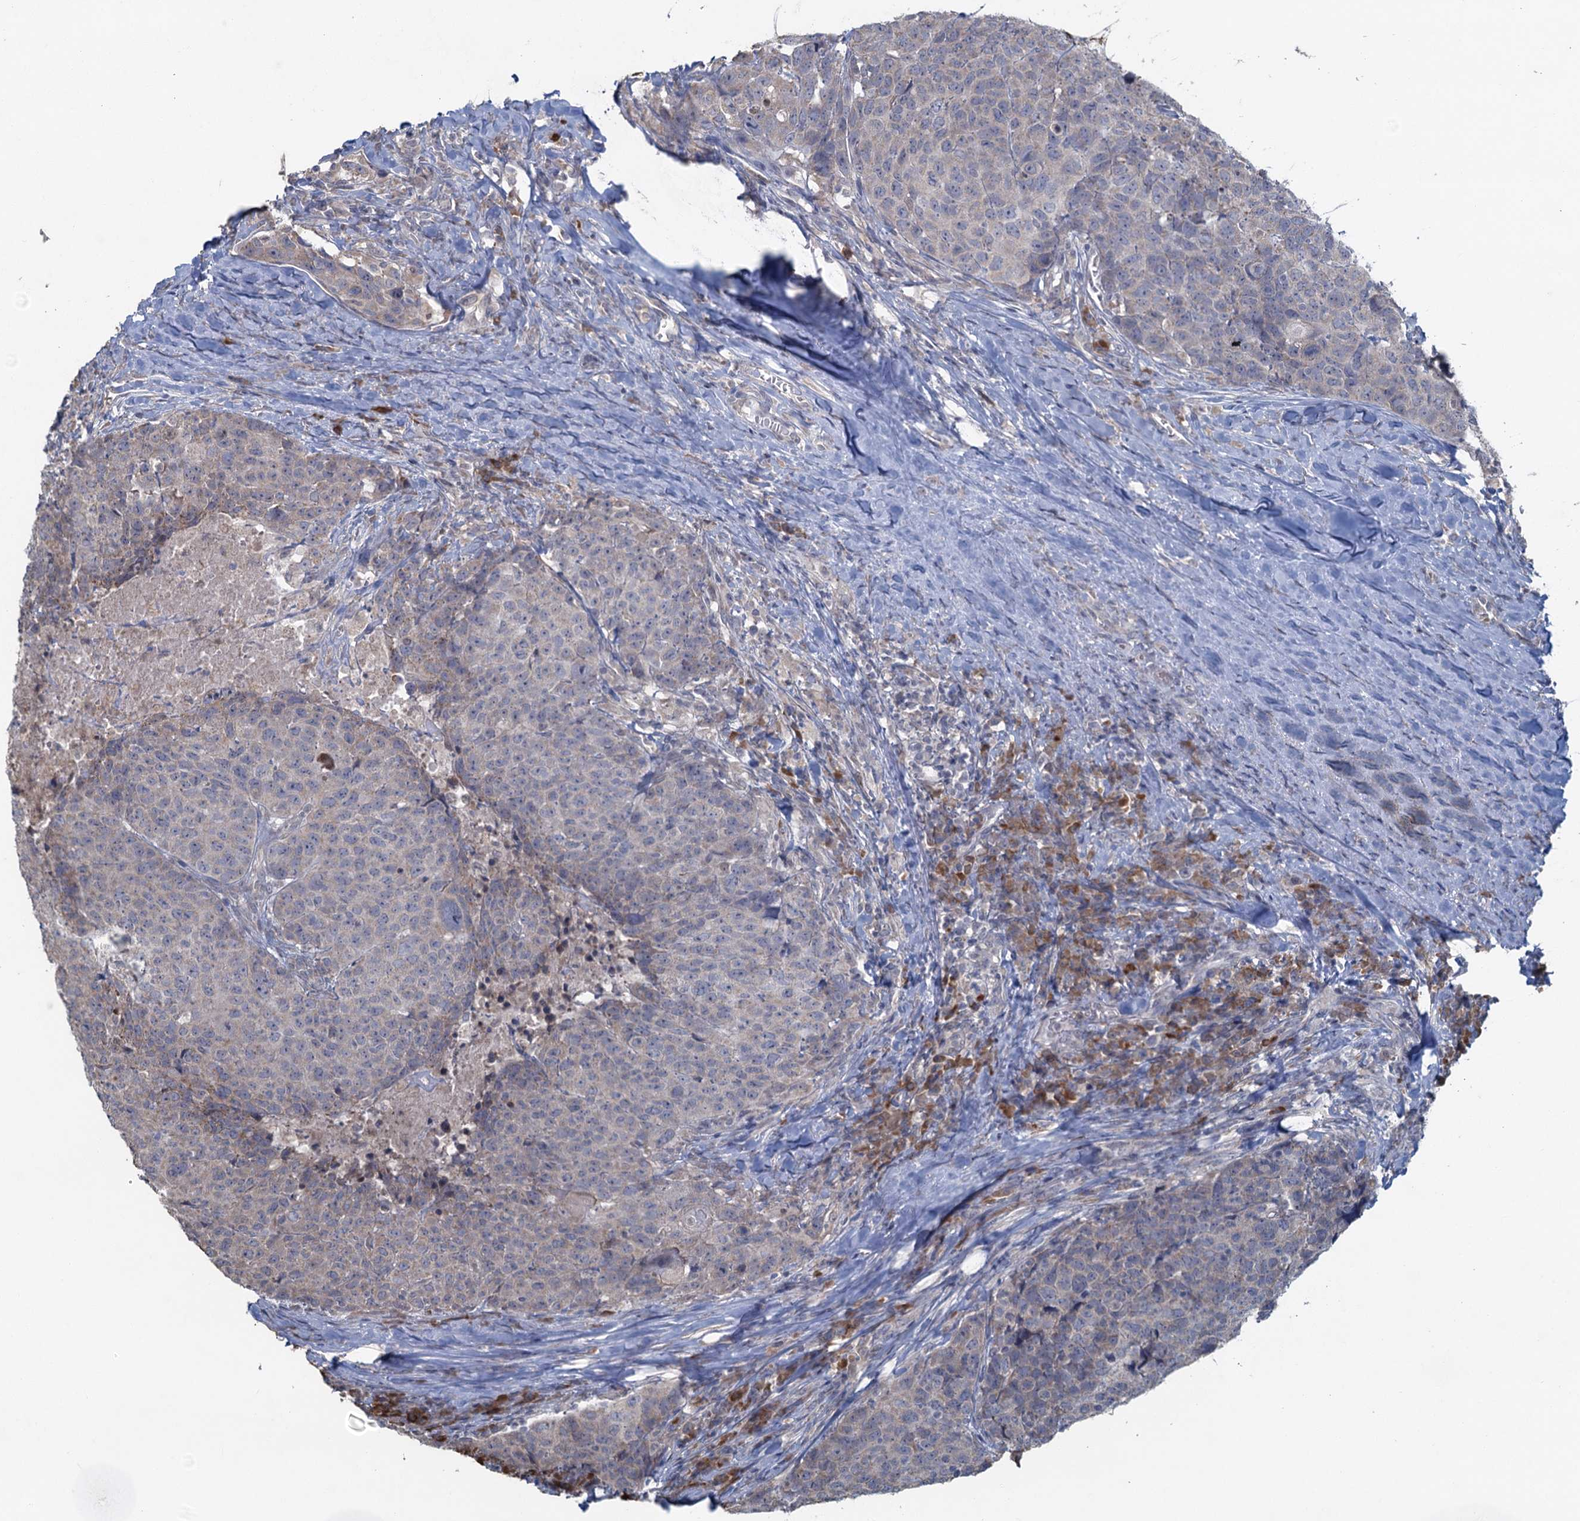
{"staining": {"intensity": "negative", "quantity": "none", "location": "none"}, "tissue": "head and neck cancer", "cell_type": "Tumor cells", "image_type": "cancer", "snomed": [{"axis": "morphology", "description": "Squamous cell carcinoma, NOS"}, {"axis": "topography", "description": "Head-Neck"}], "caption": "The histopathology image exhibits no staining of tumor cells in squamous cell carcinoma (head and neck). (Brightfield microscopy of DAB (3,3'-diaminobenzidine) immunohistochemistry (IHC) at high magnification).", "gene": "TEX35", "patient": {"sex": "male", "age": 66}}